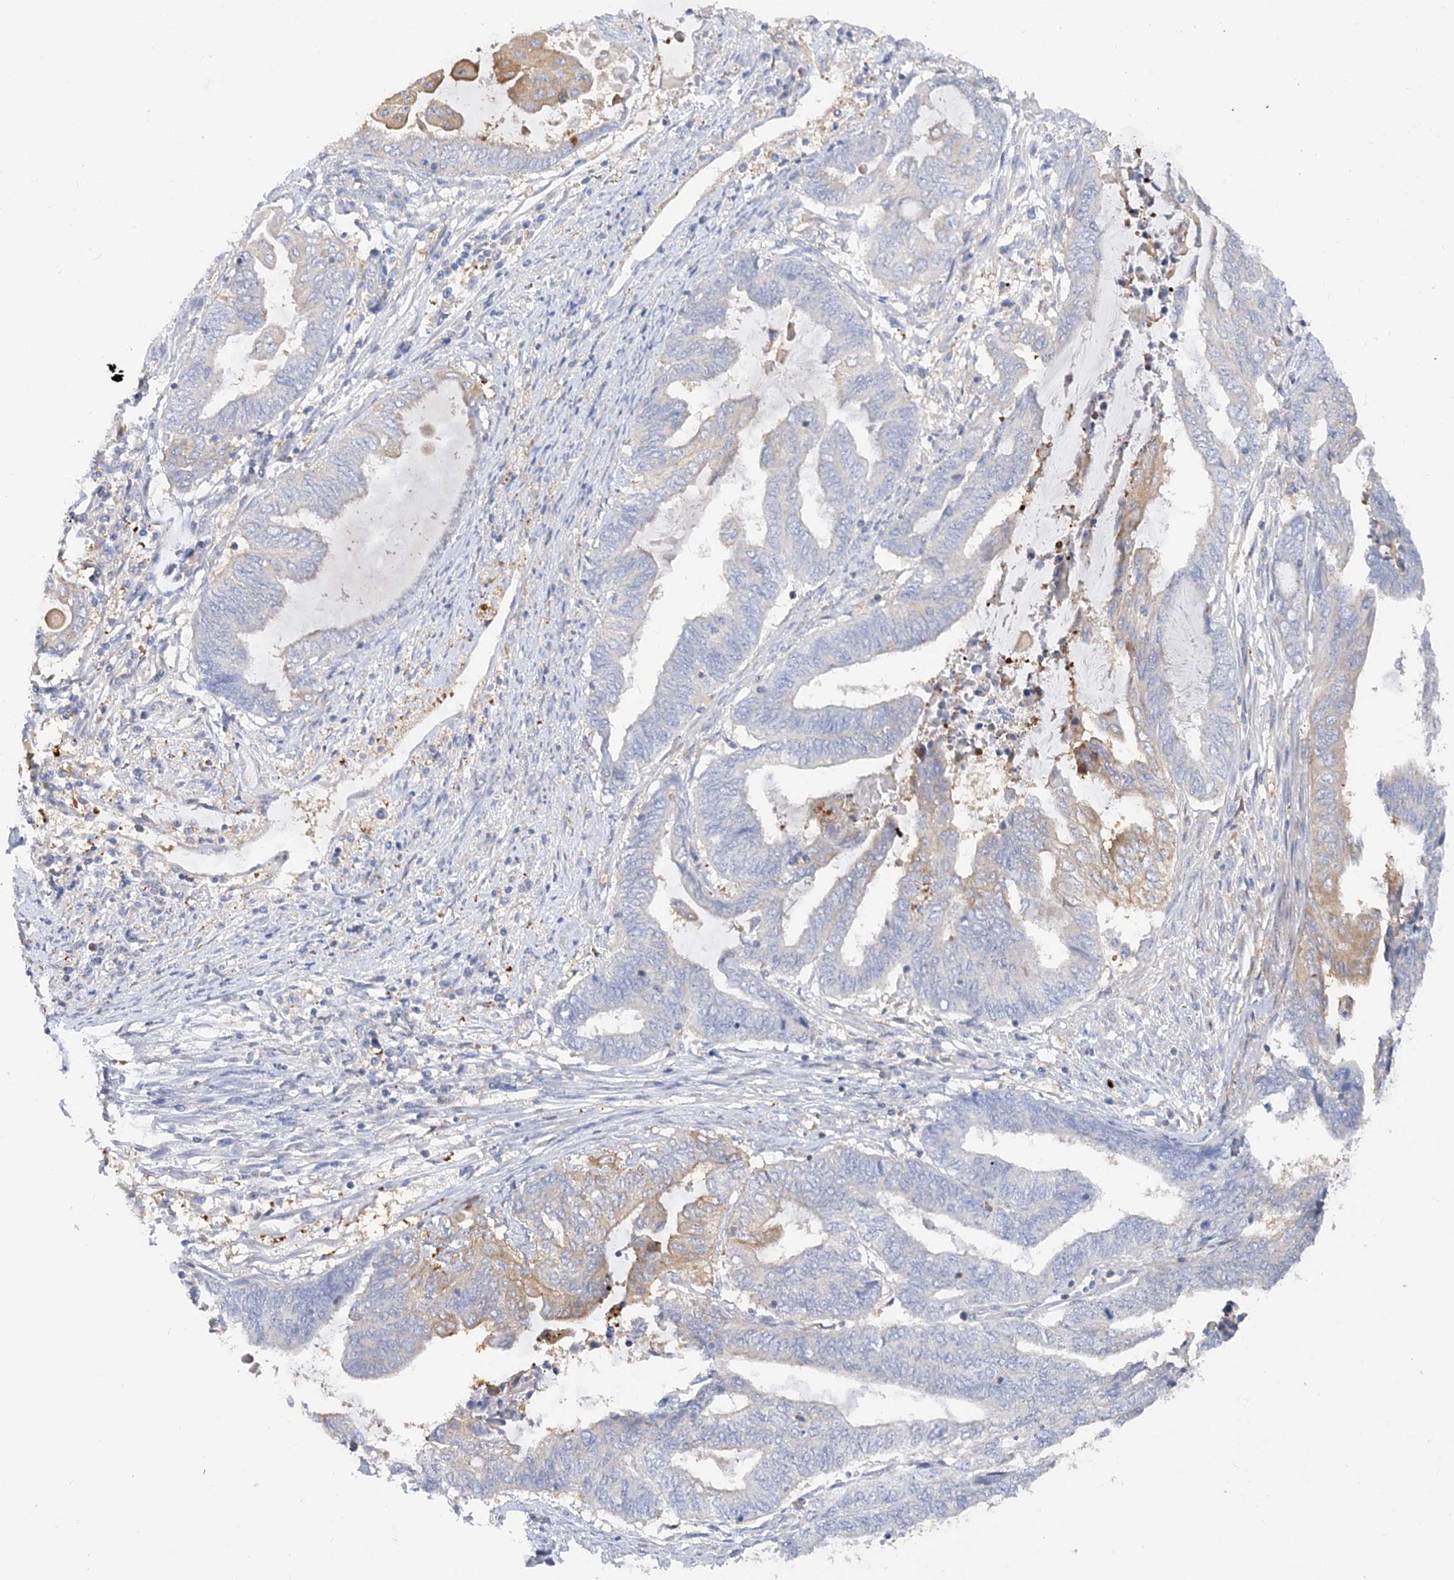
{"staining": {"intensity": "moderate", "quantity": "25%-75%", "location": "cytoplasmic/membranous"}, "tissue": "endometrial cancer", "cell_type": "Tumor cells", "image_type": "cancer", "snomed": [{"axis": "morphology", "description": "Adenocarcinoma, NOS"}, {"axis": "topography", "description": "Uterus"}, {"axis": "topography", "description": "Endometrium"}], "caption": "Brown immunohistochemical staining in endometrial cancer (adenocarcinoma) exhibits moderate cytoplasmic/membranous positivity in about 25%-75% of tumor cells. The protein of interest is shown in brown color, while the nuclei are stained blue.", "gene": "ARV1", "patient": {"sex": "female", "age": 70}}